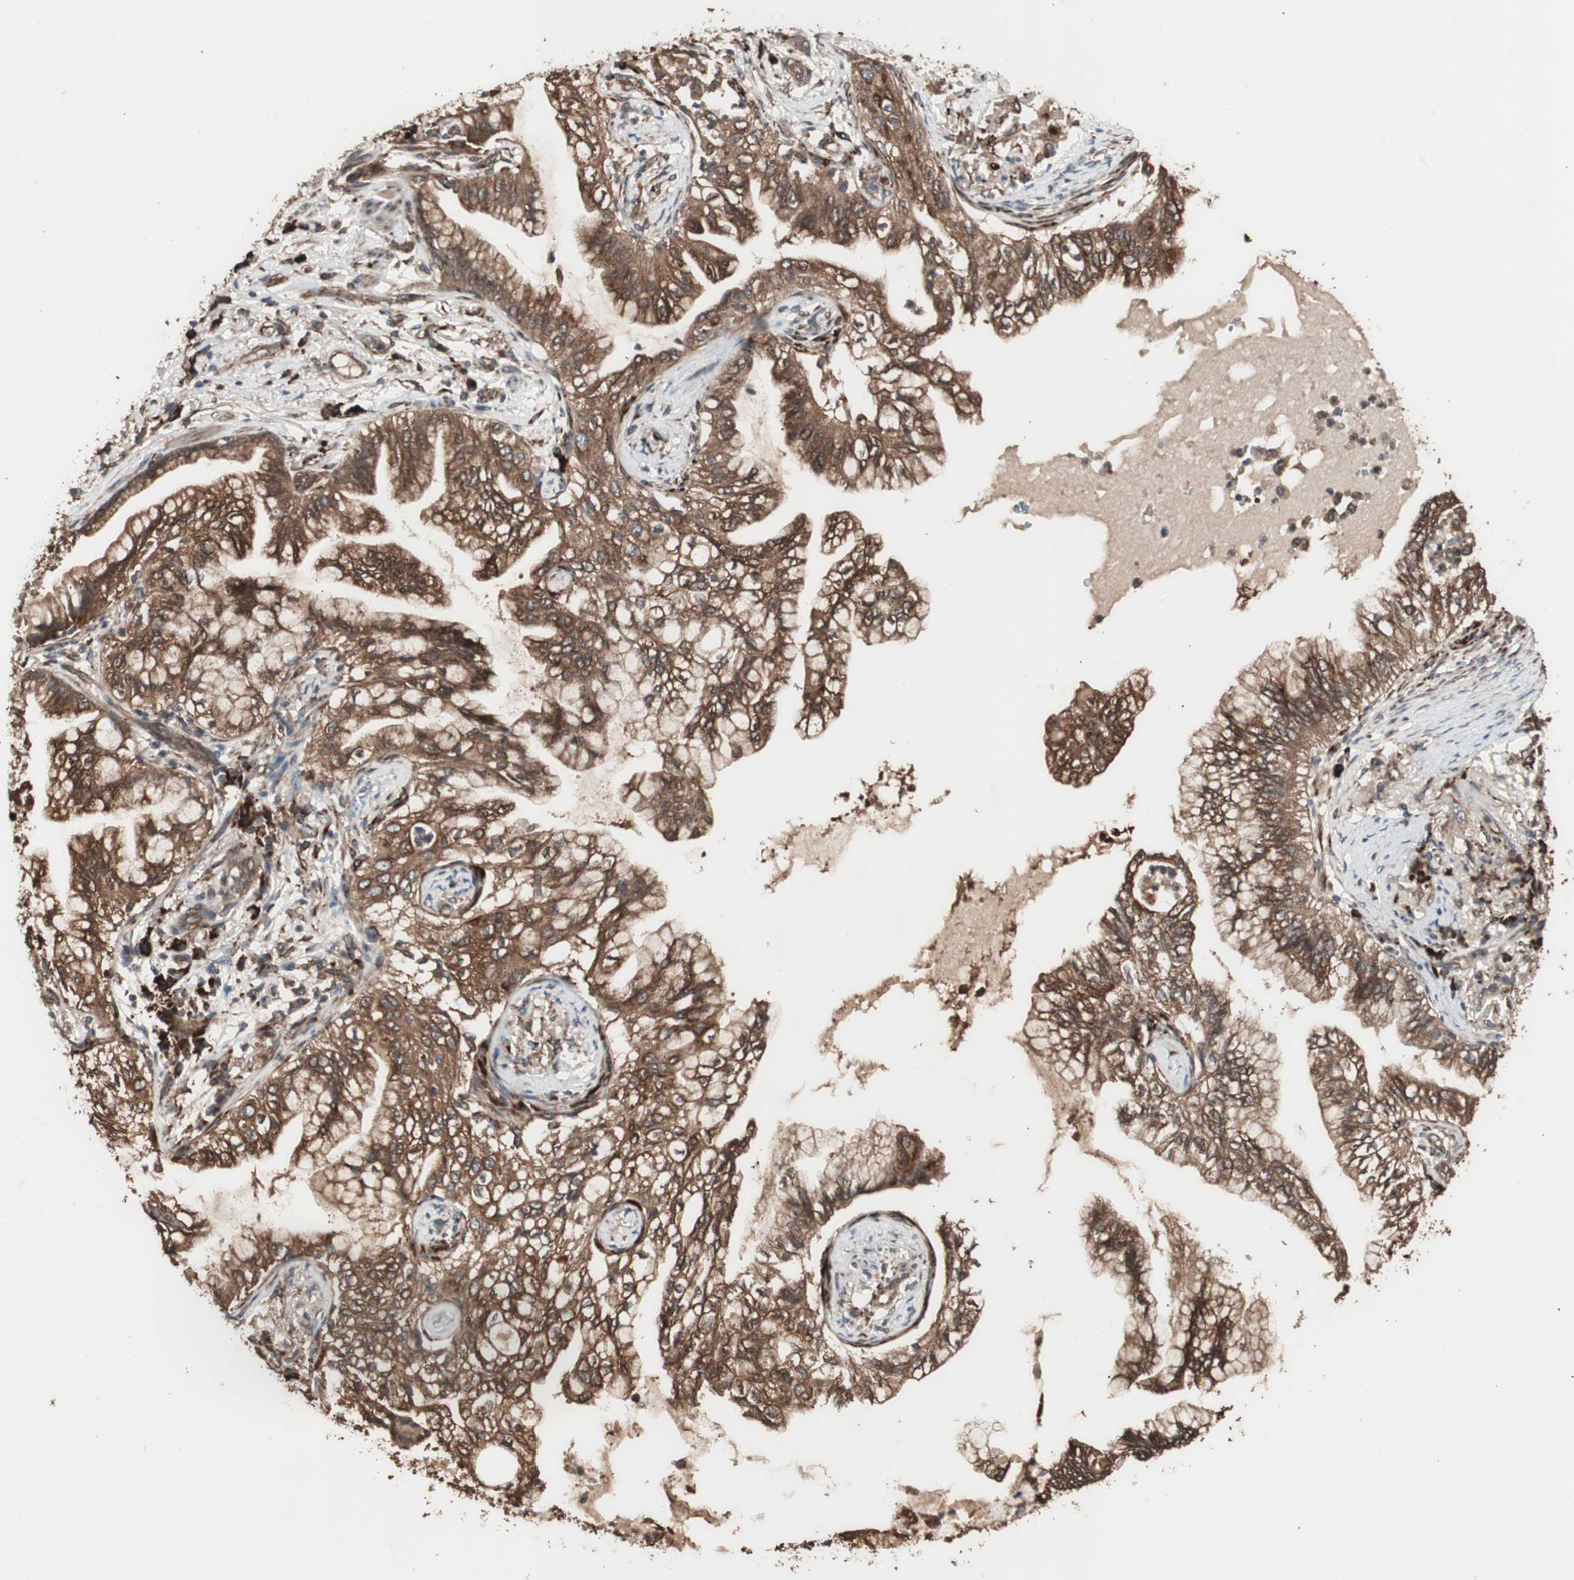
{"staining": {"intensity": "strong", "quantity": ">75%", "location": "cytoplasmic/membranous"}, "tissue": "lung cancer", "cell_type": "Tumor cells", "image_type": "cancer", "snomed": [{"axis": "morphology", "description": "Adenocarcinoma, NOS"}, {"axis": "topography", "description": "Lung"}], "caption": "Protein positivity by IHC exhibits strong cytoplasmic/membranous staining in about >75% of tumor cells in adenocarcinoma (lung). The protein is stained brown, and the nuclei are stained in blue (DAB IHC with brightfield microscopy, high magnification).", "gene": "LZTS1", "patient": {"sex": "female", "age": 70}}